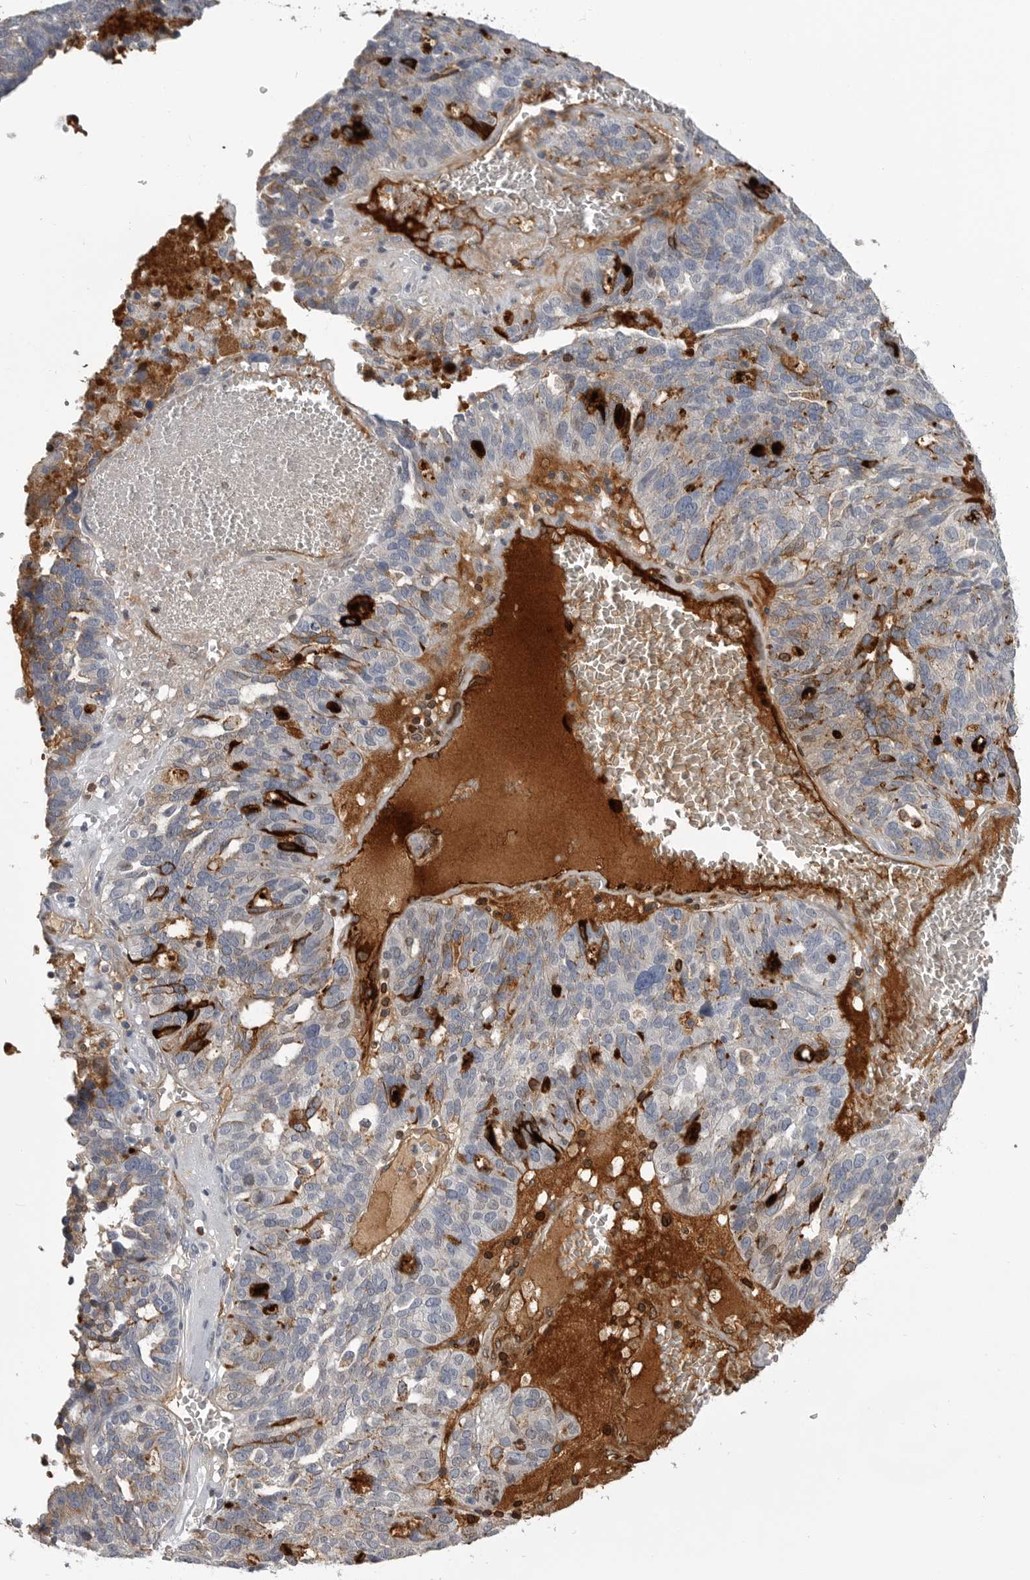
{"staining": {"intensity": "moderate", "quantity": "<25%", "location": "cytoplasmic/membranous"}, "tissue": "ovarian cancer", "cell_type": "Tumor cells", "image_type": "cancer", "snomed": [{"axis": "morphology", "description": "Cystadenocarcinoma, serous, NOS"}, {"axis": "topography", "description": "Ovary"}], "caption": "Moderate cytoplasmic/membranous protein positivity is seen in about <25% of tumor cells in ovarian cancer (serous cystadenocarcinoma). The protein of interest is stained brown, and the nuclei are stained in blue (DAB (3,3'-diaminobenzidine) IHC with brightfield microscopy, high magnification).", "gene": "SERPING1", "patient": {"sex": "female", "age": 59}}